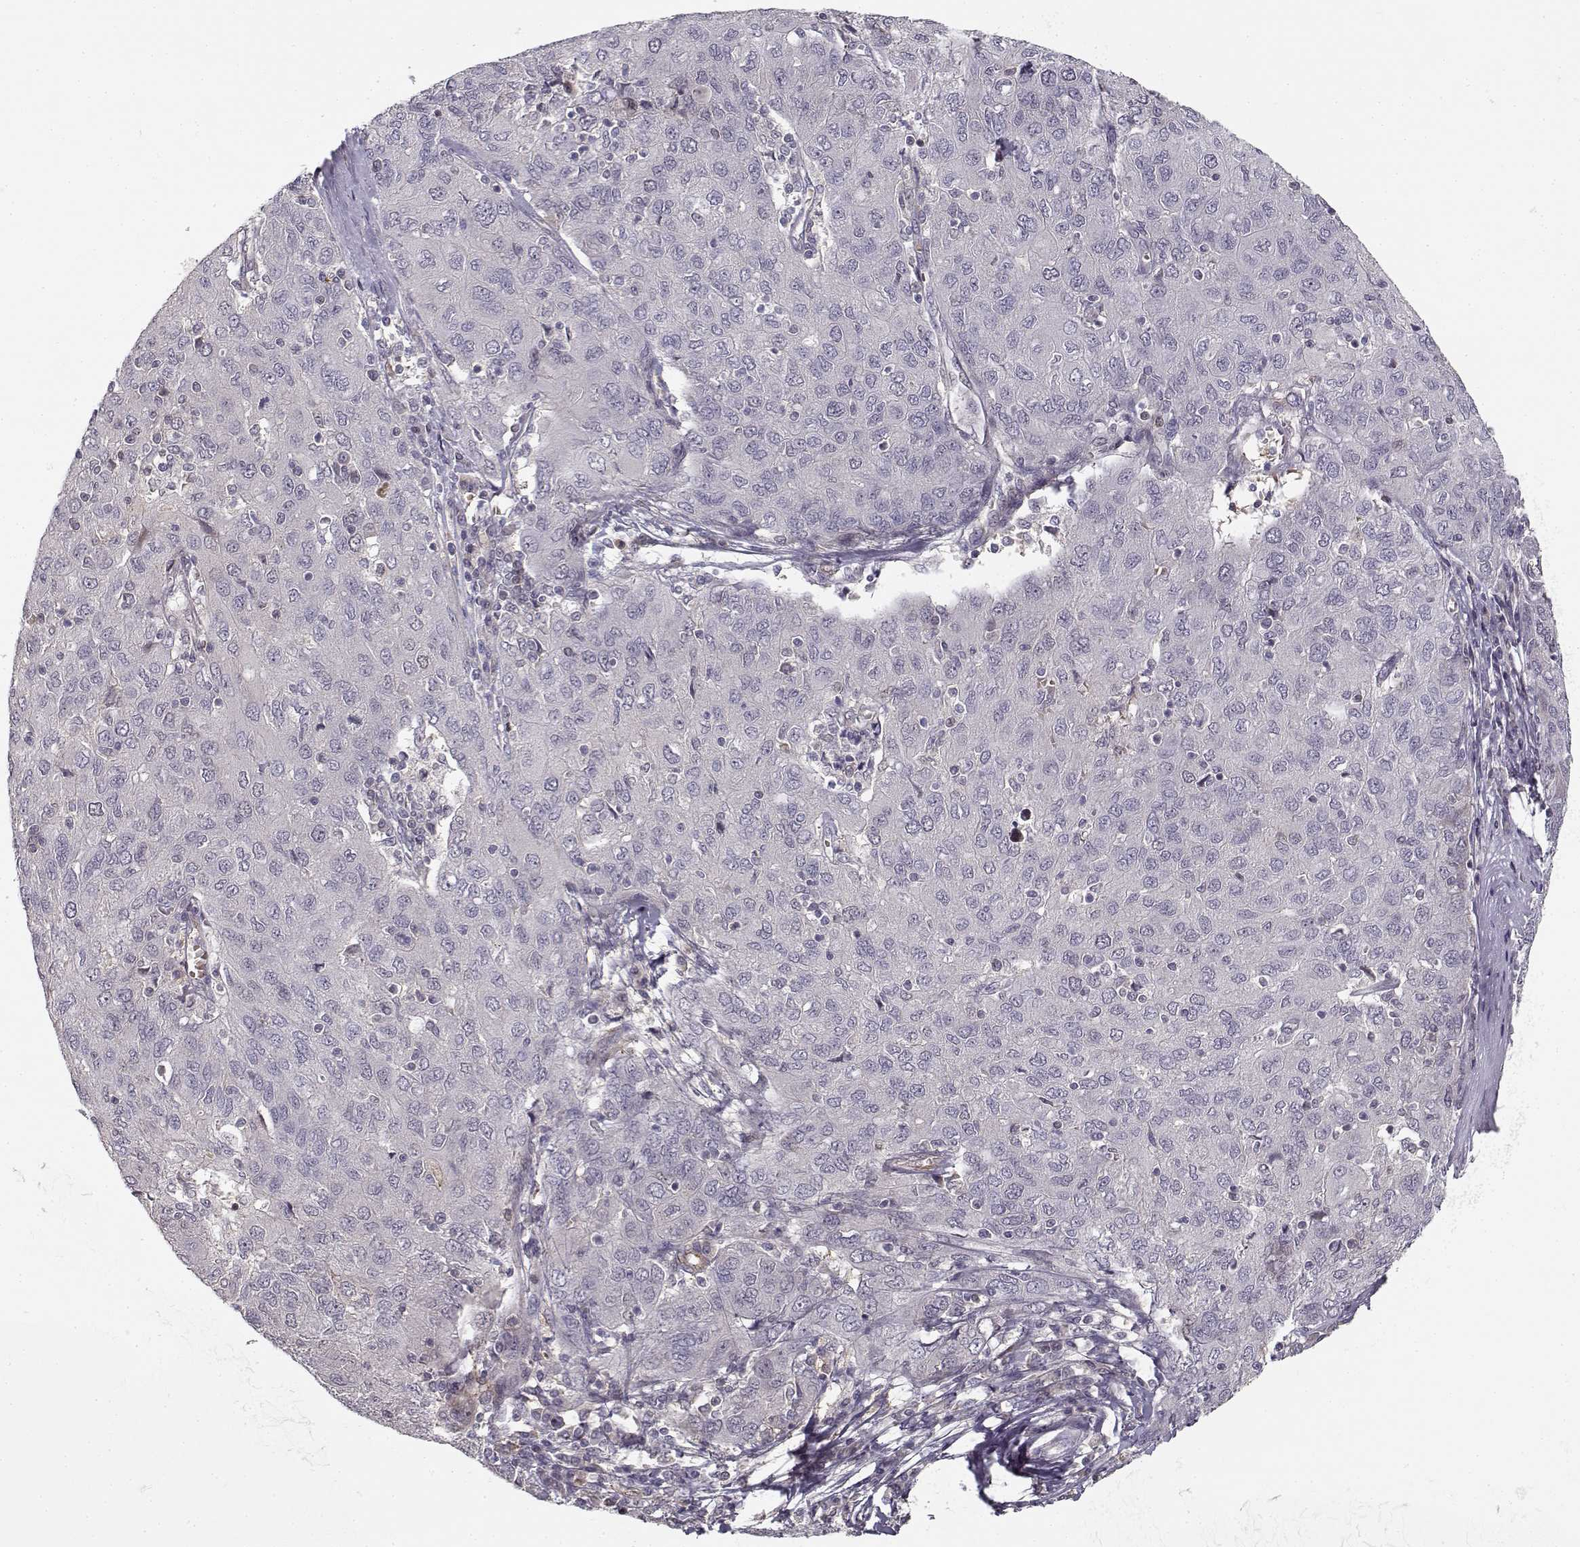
{"staining": {"intensity": "negative", "quantity": "none", "location": "none"}, "tissue": "ovarian cancer", "cell_type": "Tumor cells", "image_type": "cancer", "snomed": [{"axis": "morphology", "description": "Carcinoma, endometroid"}, {"axis": "topography", "description": "Ovary"}], "caption": "This is an immunohistochemistry micrograph of ovarian cancer (endometroid carcinoma). There is no positivity in tumor cells.", "gene": "RGS9BP", "patient": {"sex": "female", "age": 50}}